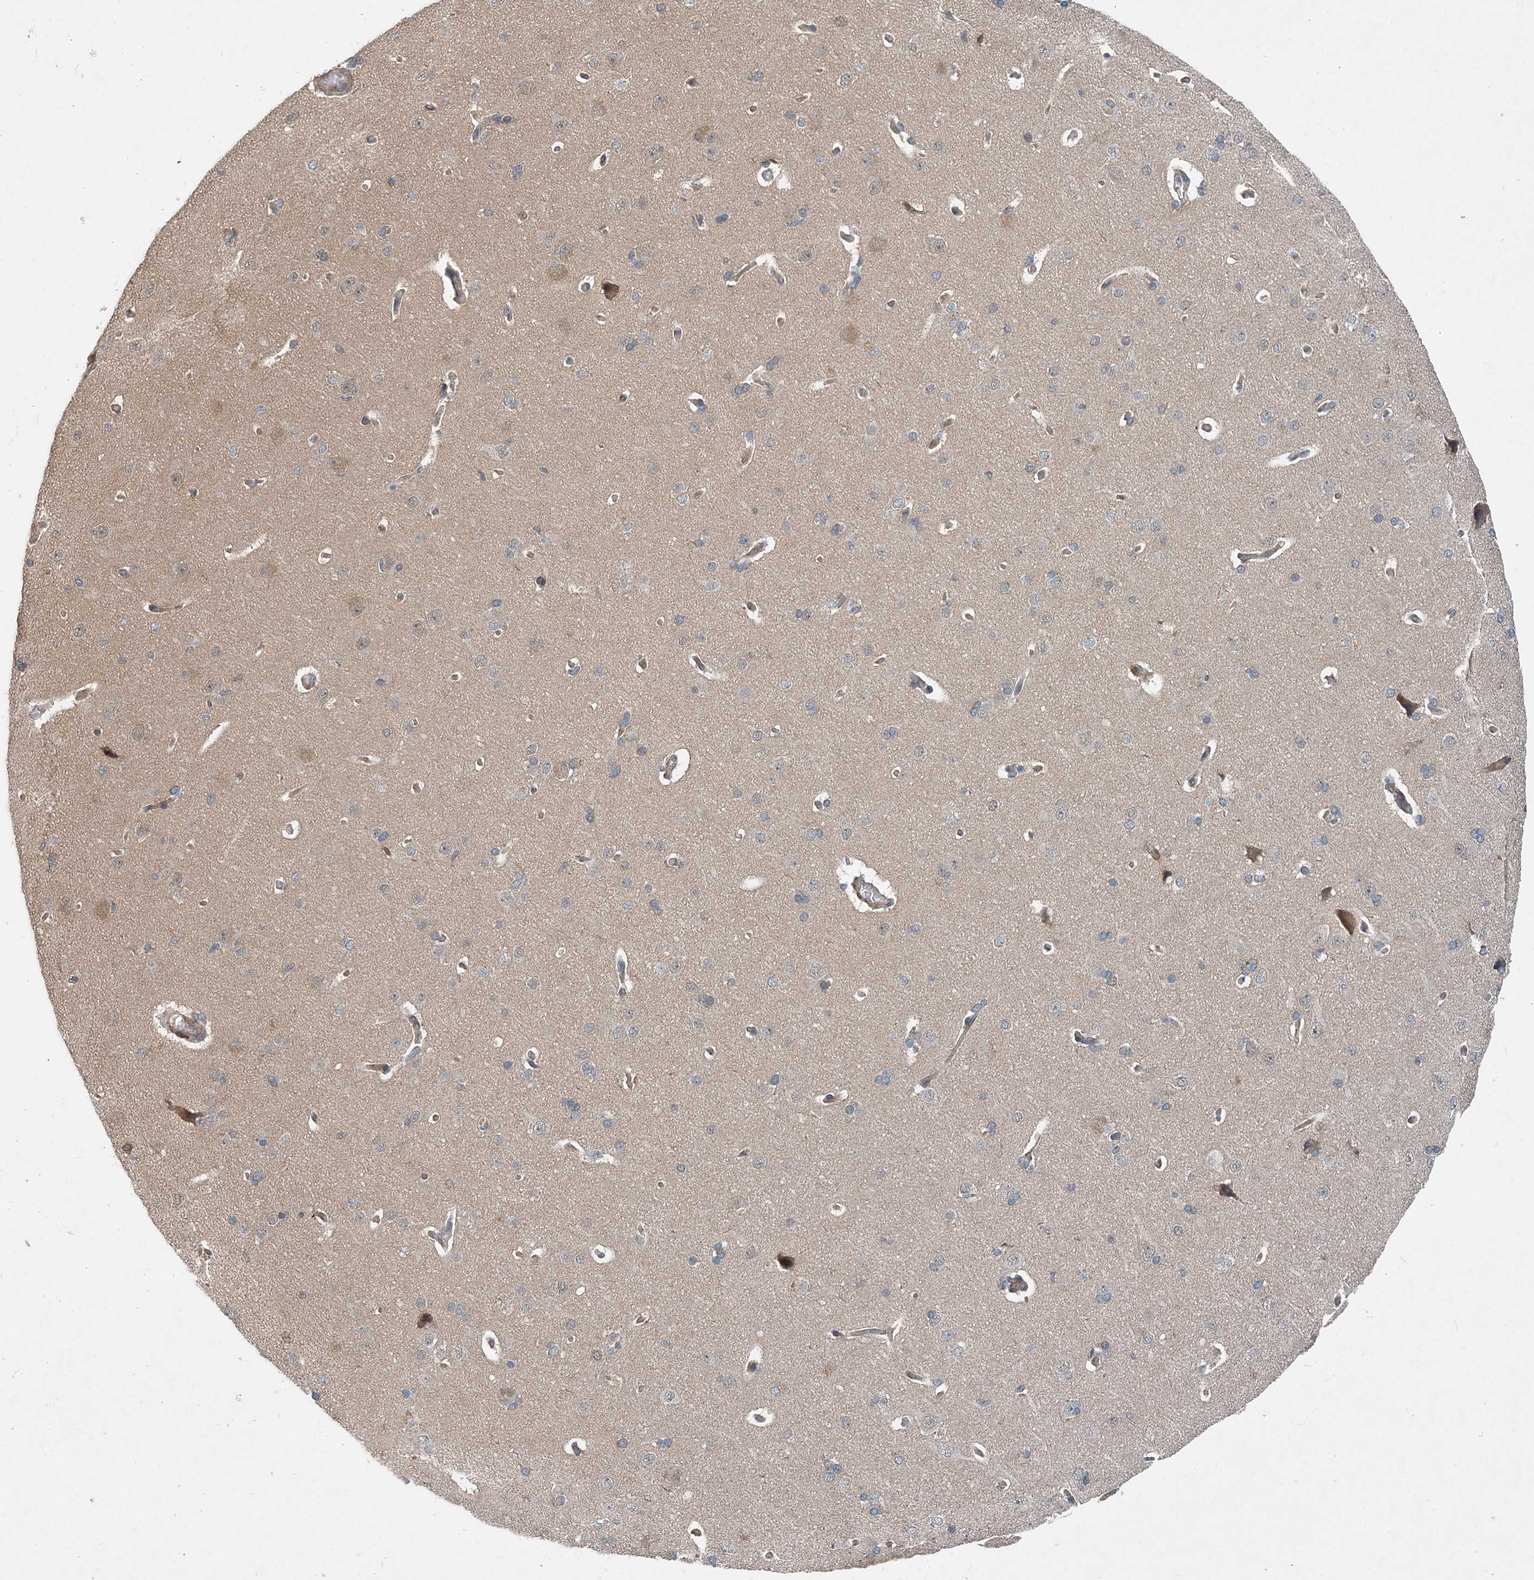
{"staining": {"intensity": "moderate", "quantity": "25%-75%", "location": "cytoplasmic/membranous"}, "tissue": "cerebral cortex", "cell_type": "Endothelial cells", "image_type": "normal", "snomed": [{"axis": "morphology", "description": "Normal tissue, NOS"}, {"axis": "topography", "description": "Cerebral cortex"}], "caption": "Immunohistochemical staining of benign human cerebral cortex exhibits medium levels of moderate cytoplasmic/membranous positivity in about 25%-75% of endothelial cells. Using DAB (brown) and hematoxylin (blue) stains, captured at high magnification using brightfield microscopy.", "gene": "SMPD3", "patient": {"sex": "male", "age": 62}}